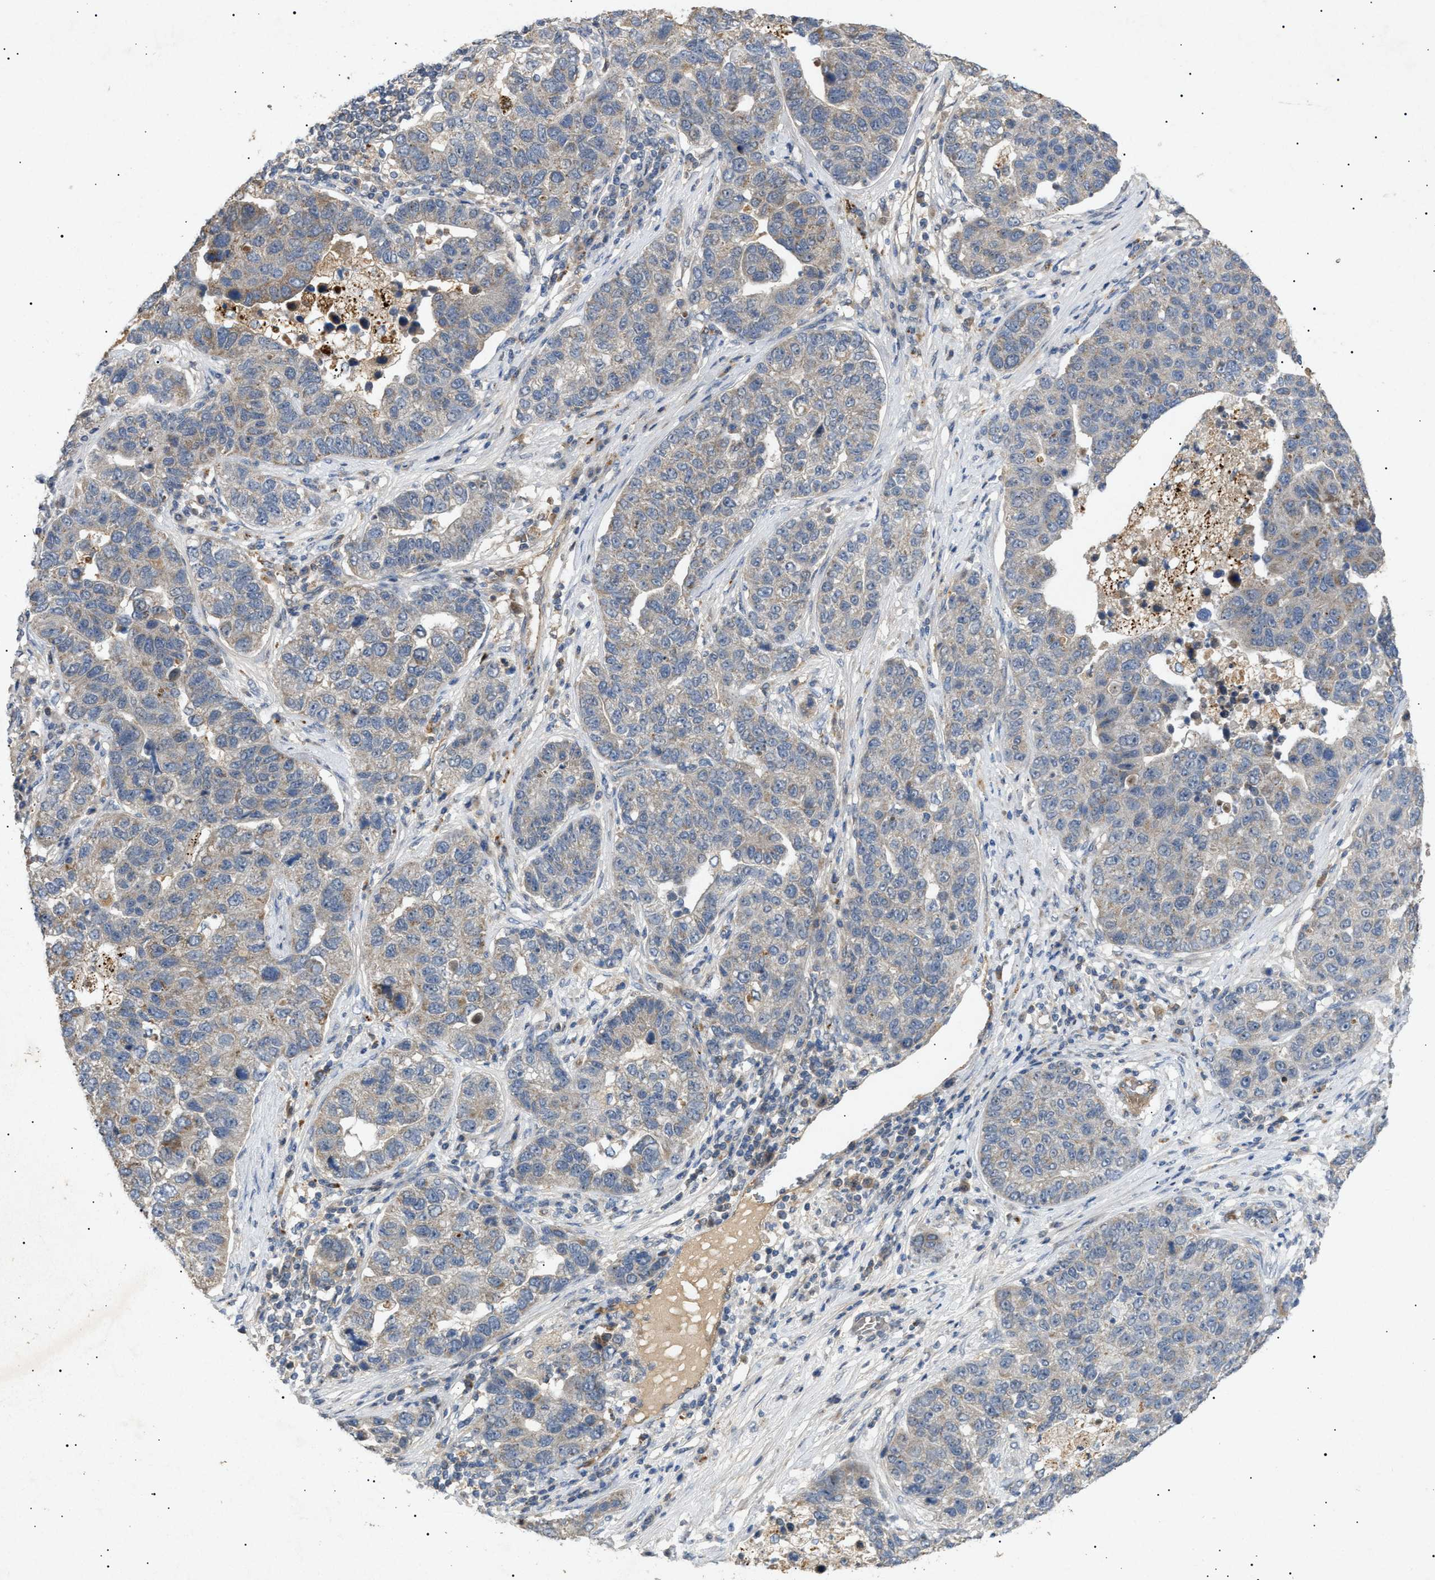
{"staining": {"intensity": "weak", "quantity": "25%-75%", "location": "cytoplasmic/membranous"}, "tissue": "pancreatic cancer", "cell_type": "Tumor cells", "image_type": "cancer", "snomed": [{"axis": "morphology", "description": "Adenocarcinoma, NOS"}, {"axis": "topography", "description": "Pancreas"}], "caption": "A photomicrograph of adenocarcinoma (pancreatic) stained for a protein displays weak cytoplasmic/membranous brown staining in tumor cells.", "gene": "SIRT5", "patient": {"sex": "female", "age": 61}}